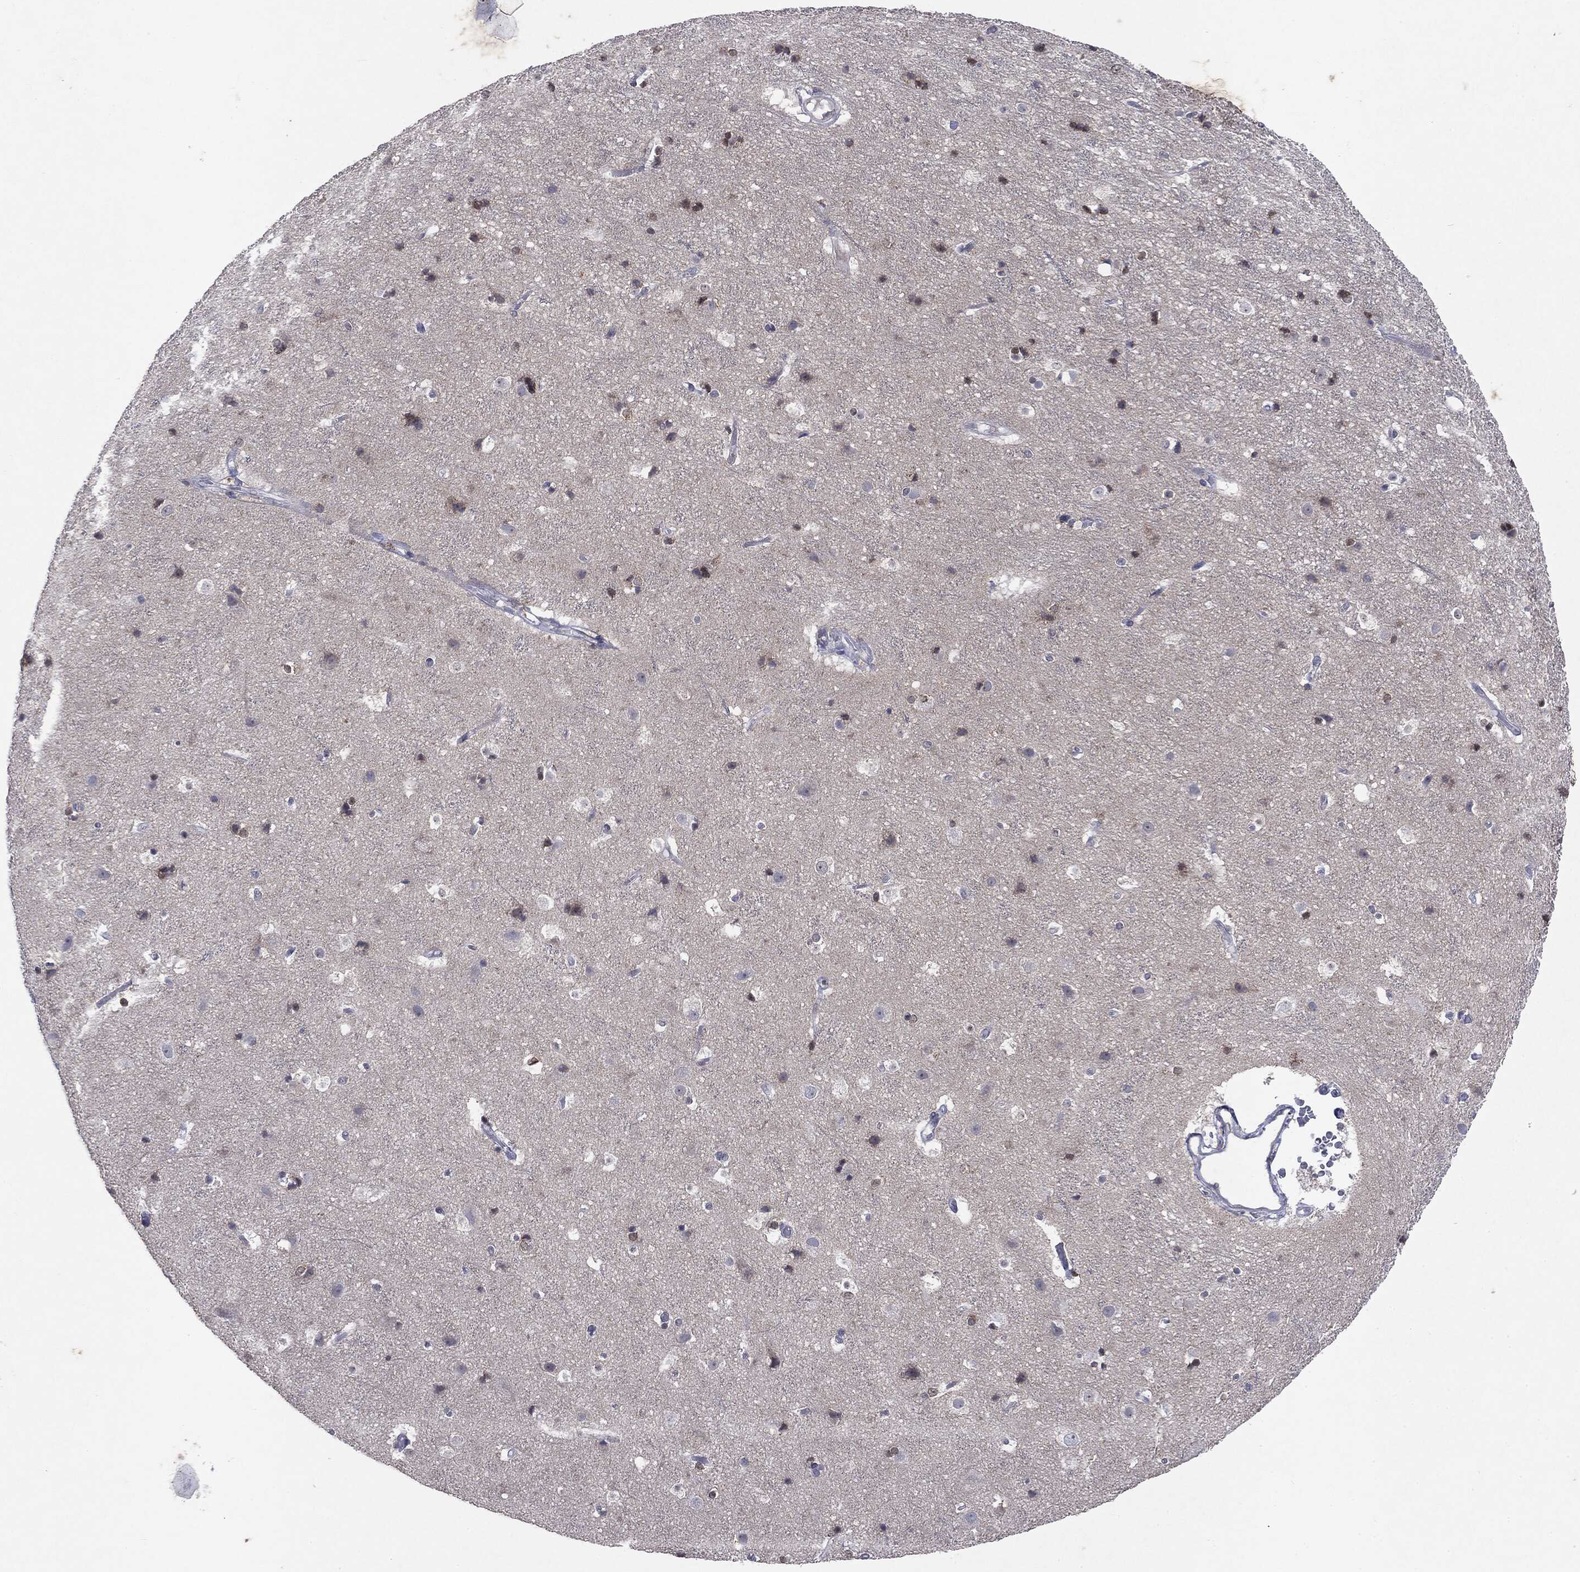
{"staining": {"intensity": "negative", "quantity": "none", "location": "none"}, "tissue": "cerebral cortex", "cell_type": "Endothelial cells", "image_type": "normal", "snomed": [{"axis": "morphology", "description": "Normal tissue, NOS"}, {"axis": "topography", "description": "Cerebral cortex"}], "caption": "Immunohistochemistry (IHC) histopathology image of normal human cerebral cortex stained for a protein (brown), which demonstrates no staining in endothelial cells. Brightfield microscopy of immunohistochemistry (IHC) stained with DAB (brown) and hematoxylin (blue), captured at high magnification.", "gene": "KIF2C", "patient": {"sex": "female", "age": 52}}